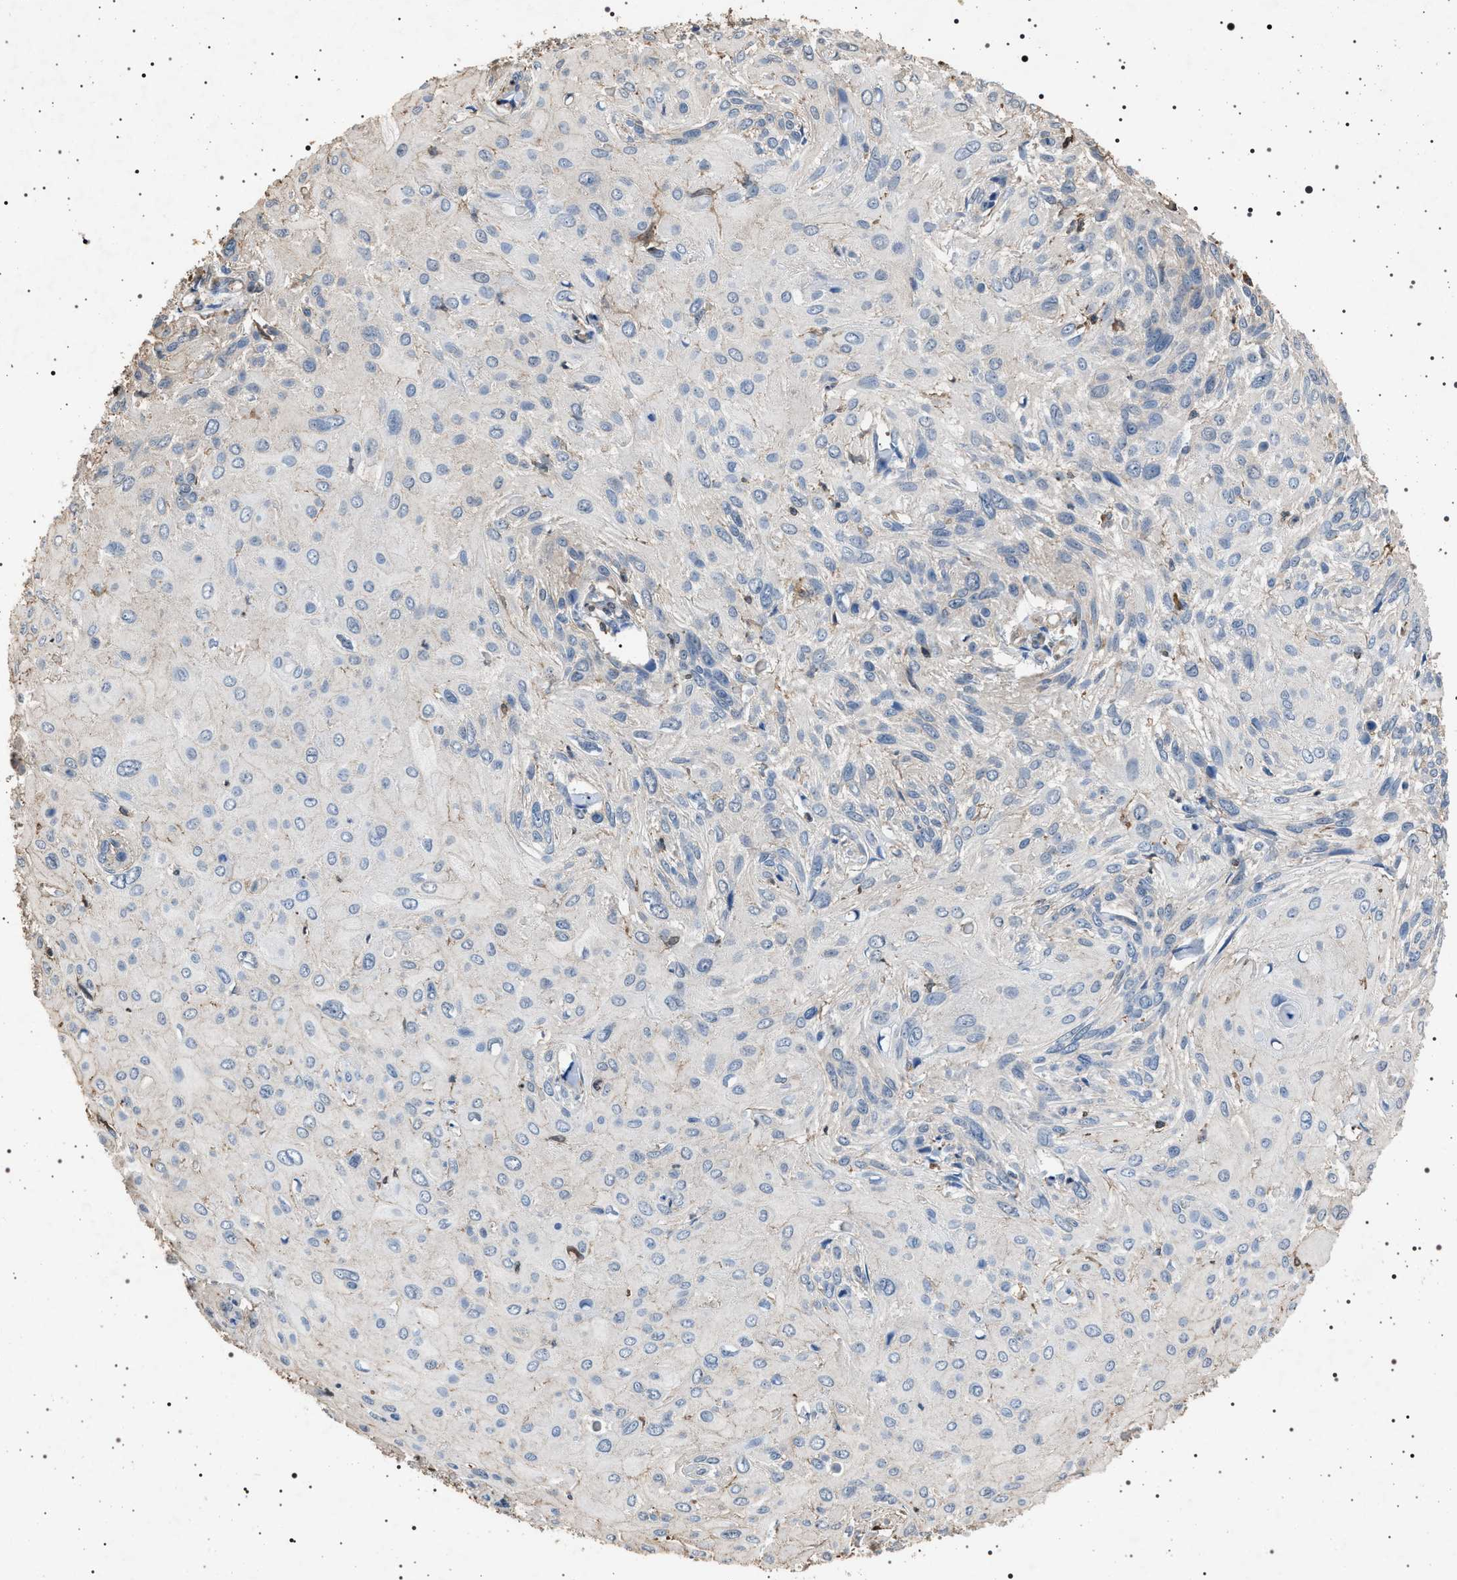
{"staining": {"intensity": "negative", "quantity": "none", "location": "none"}, "tissue": "cervical cancer", "cell_type": "Tumor cells", "image_type": "cancer", "snomed": [{"axis": "morphology", "description": "Squamous cell carcinoma, NOS"}, {"axis": "topography", "description": "Cervix"}], "caption": "DAB (3,3'-diaminobenzidine) immunohistochemical staining of cervical cancer demonstrates no significant expression in tumor cells.", "gene": "SMAP2", "patient": {"sex": "female", "age": 51}}